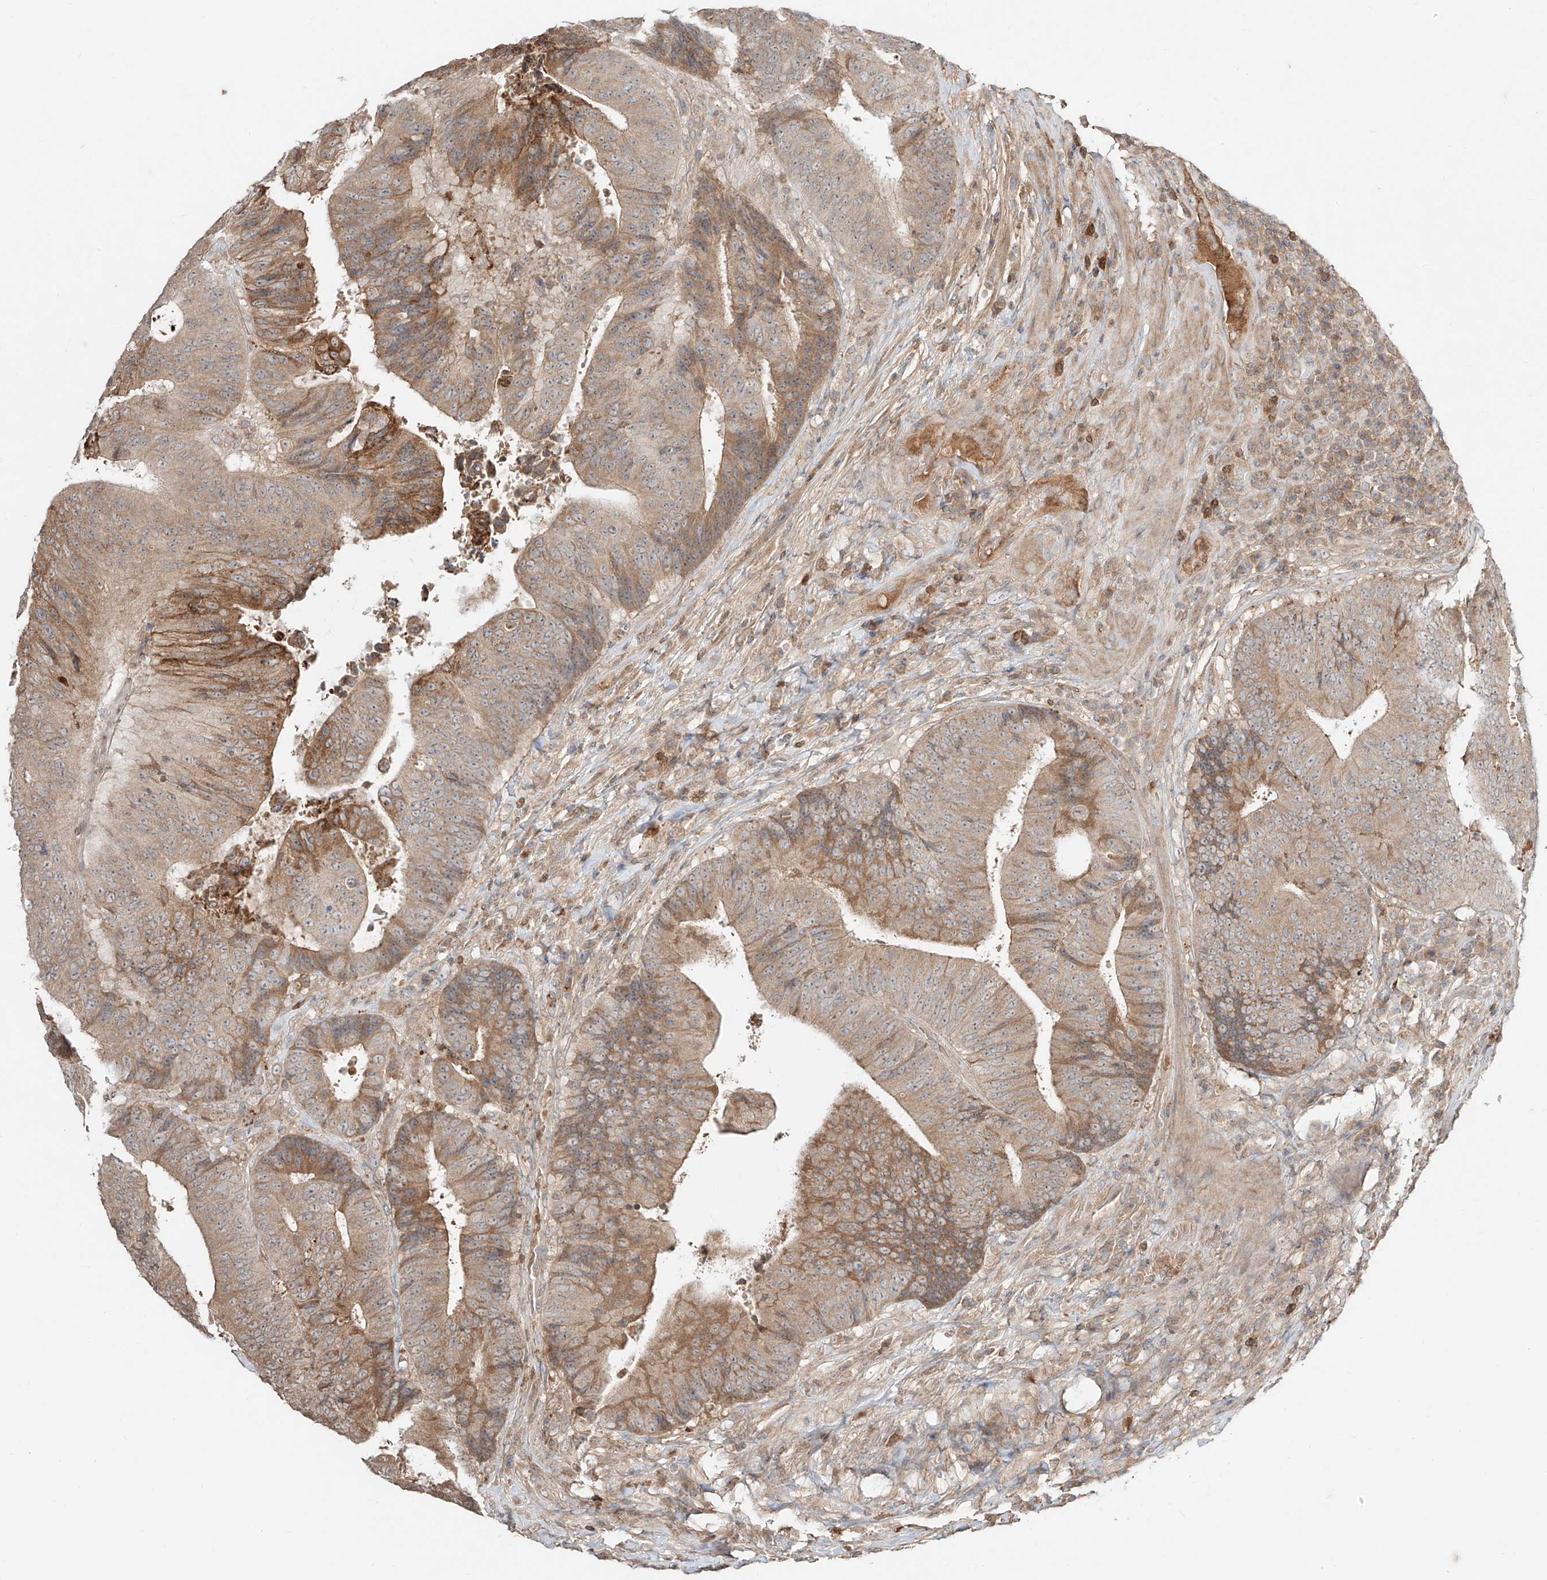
{"staining": {"intensity": "moderate", "quantity": "25%-75%", "location": "cytoplasmic/membranous"}, "tissue": "colorectal cancer", "cell_type": "Tumor cells", "image_type": "cancer", "snomed": [{"axis": "morphology", "description": "Adenocarcinoma, NOS"}, {"axis": "topography", "description": "Rectum"}], "caption": "Protein analysis of colorectal cancer tissue displays moderate cytoplasmic/membranous positivity in approximately 25%-75% of tumor cells.", "gene": "ERO1A", "patient": {"sex": "male", "age": 72}}